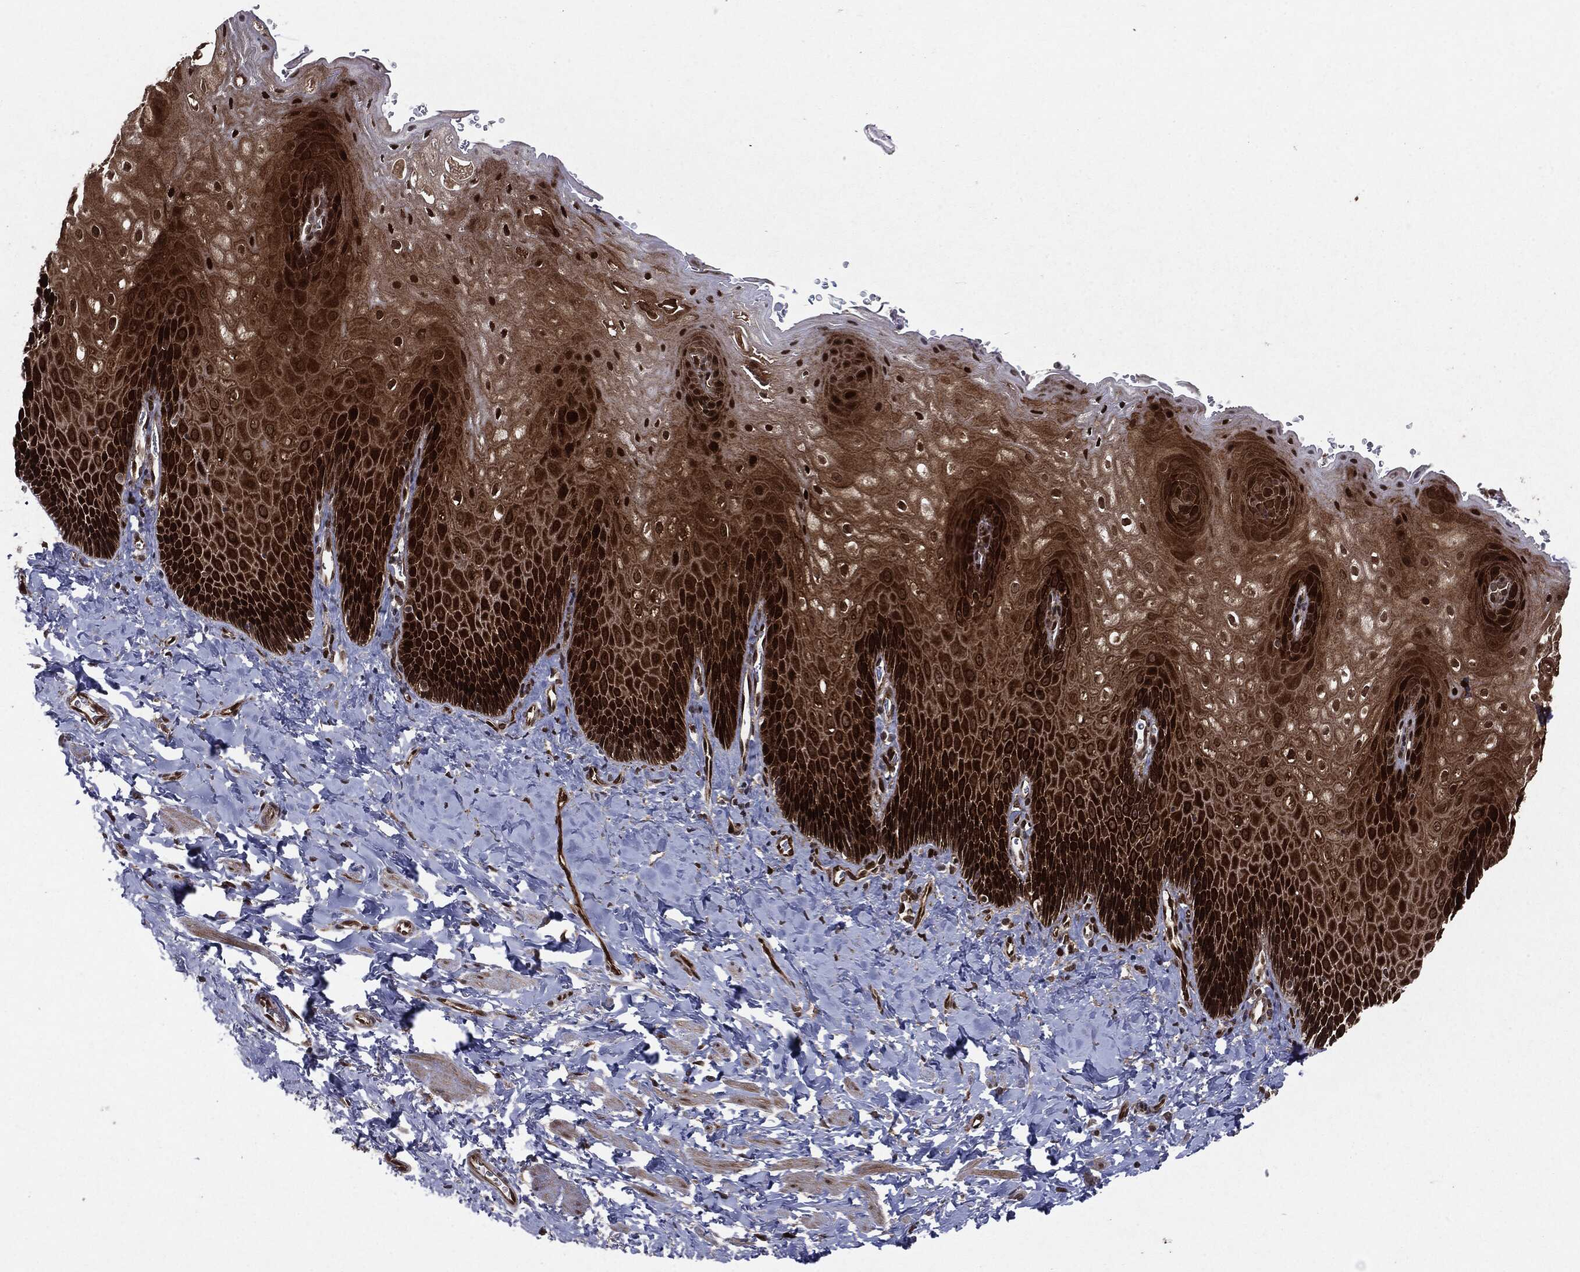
{"staining": {"intensity": "strong", "quantity": ">75%", "location": "cytoplasmic/membranous"}, "tissue": "esophagus", "cell_type": "Squamous epithelial cells", "image_type": "normal", "snomed": [{"axis": "morphology", "description": "Normal tissue, NOS"}, {"axis": "topography", "description": "Esophagus"}], "caption": "Immunohistochemical staining of unremarkable esophagus demonstrates high levels of strong cytoplasmic/membranous staining in about >75% of squamous epithelial cells. (IHC, brightfield microscopy, high magnification).", "gene": "OTUB1", "patient": {"sex": "male", "age": 64}}